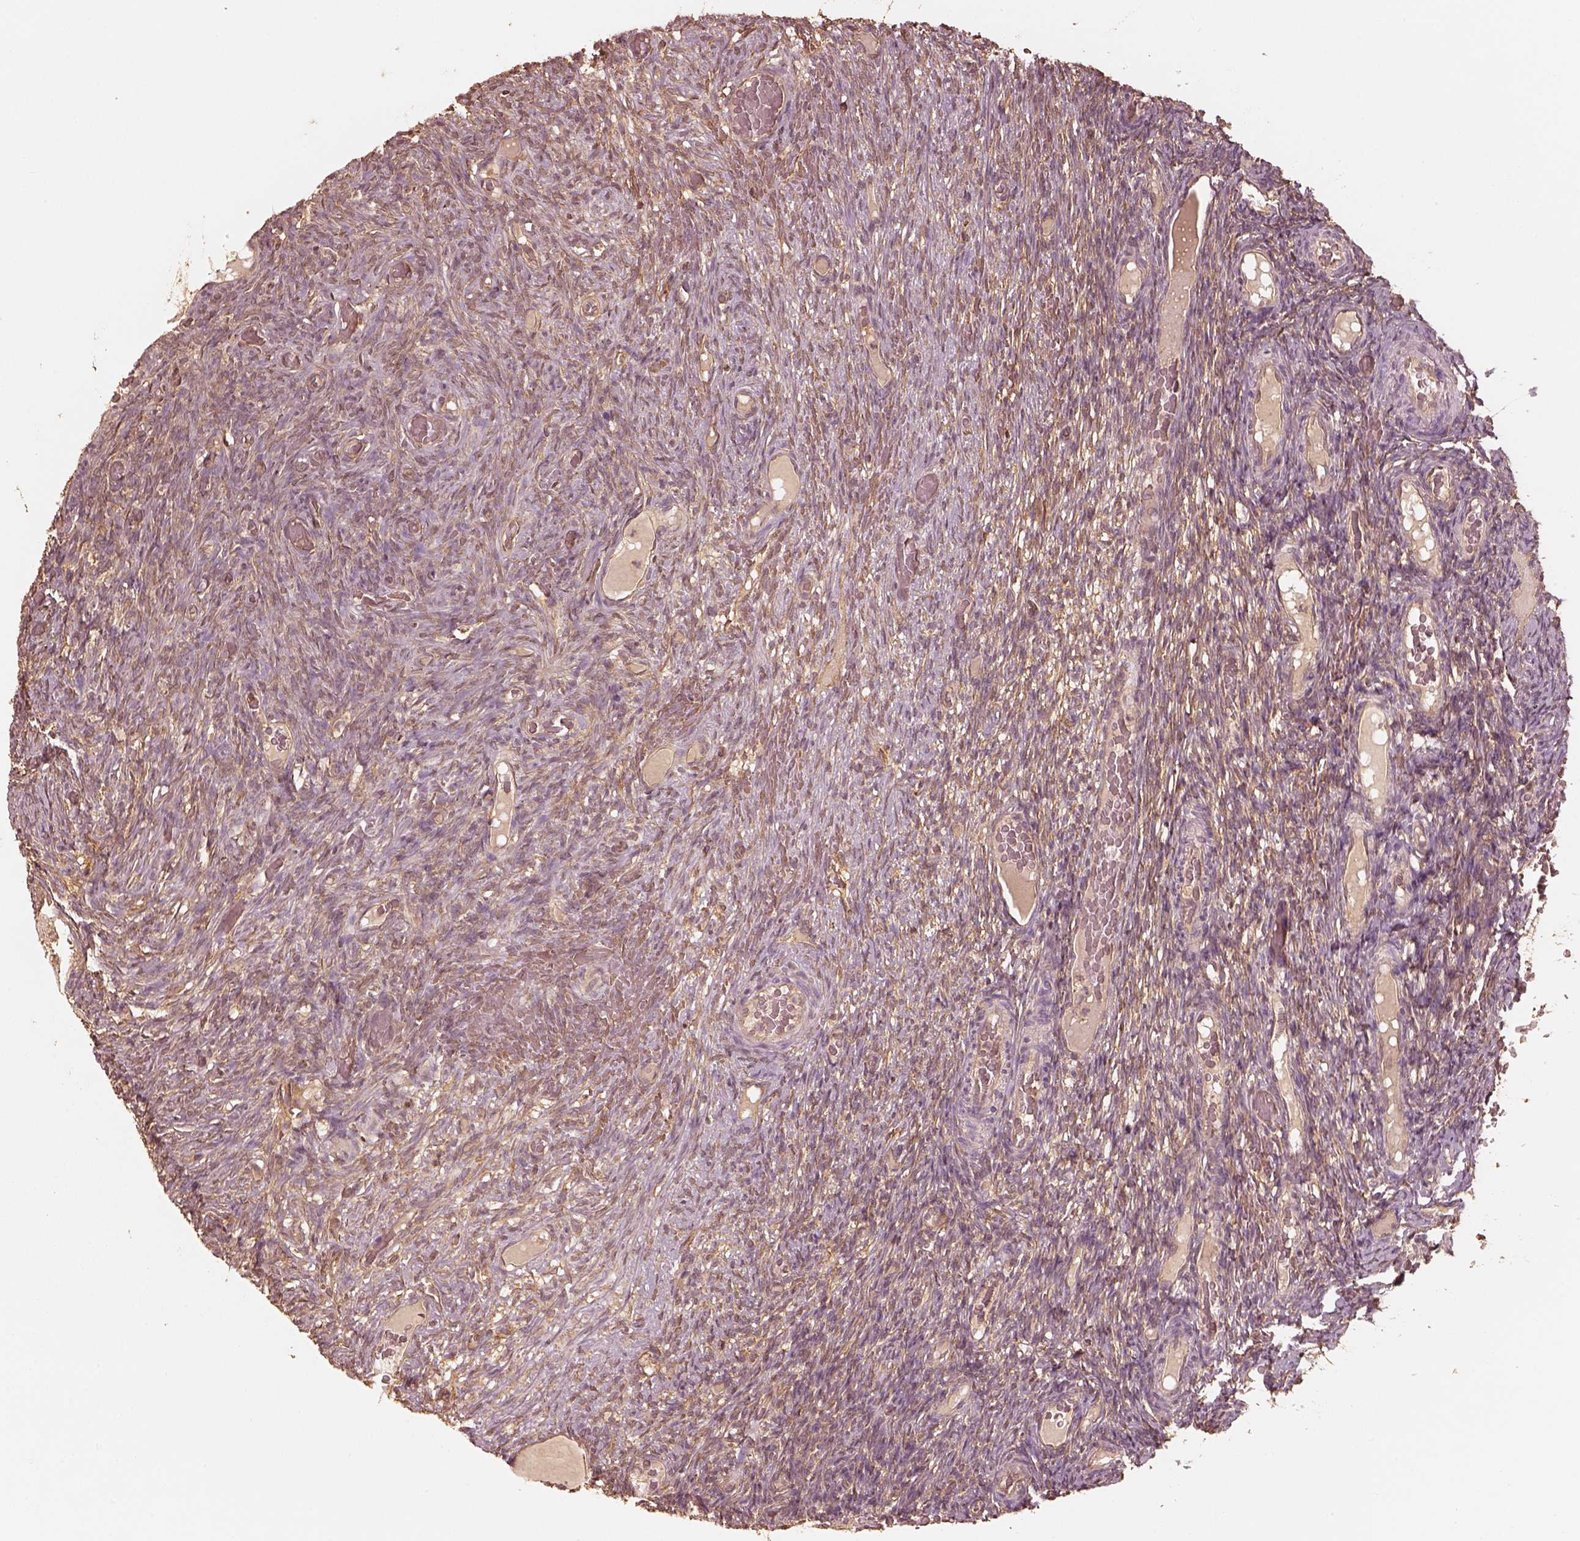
{"staining": {"intensity": "weak", "quantity": ">75%", "location": "cytoplasmic/membranous"}, "tissue": "ovary", "cell_type": "Ovarian stroma cells", "image_type": "normal", "snomed": [{"axis": "morphology", "description": "Normal tissue, NOS"}, {"axis": "topography", "description": "Ovary"}], "caption": "An immunohistochemistry image of benign tissue is shown. Protein staining in brown labels weak cytoplasmic/membranous positivity in ovary within ovarian stroma cells.", "gene": "WDR7", "patient": {"sex": "female", "age": 34}}